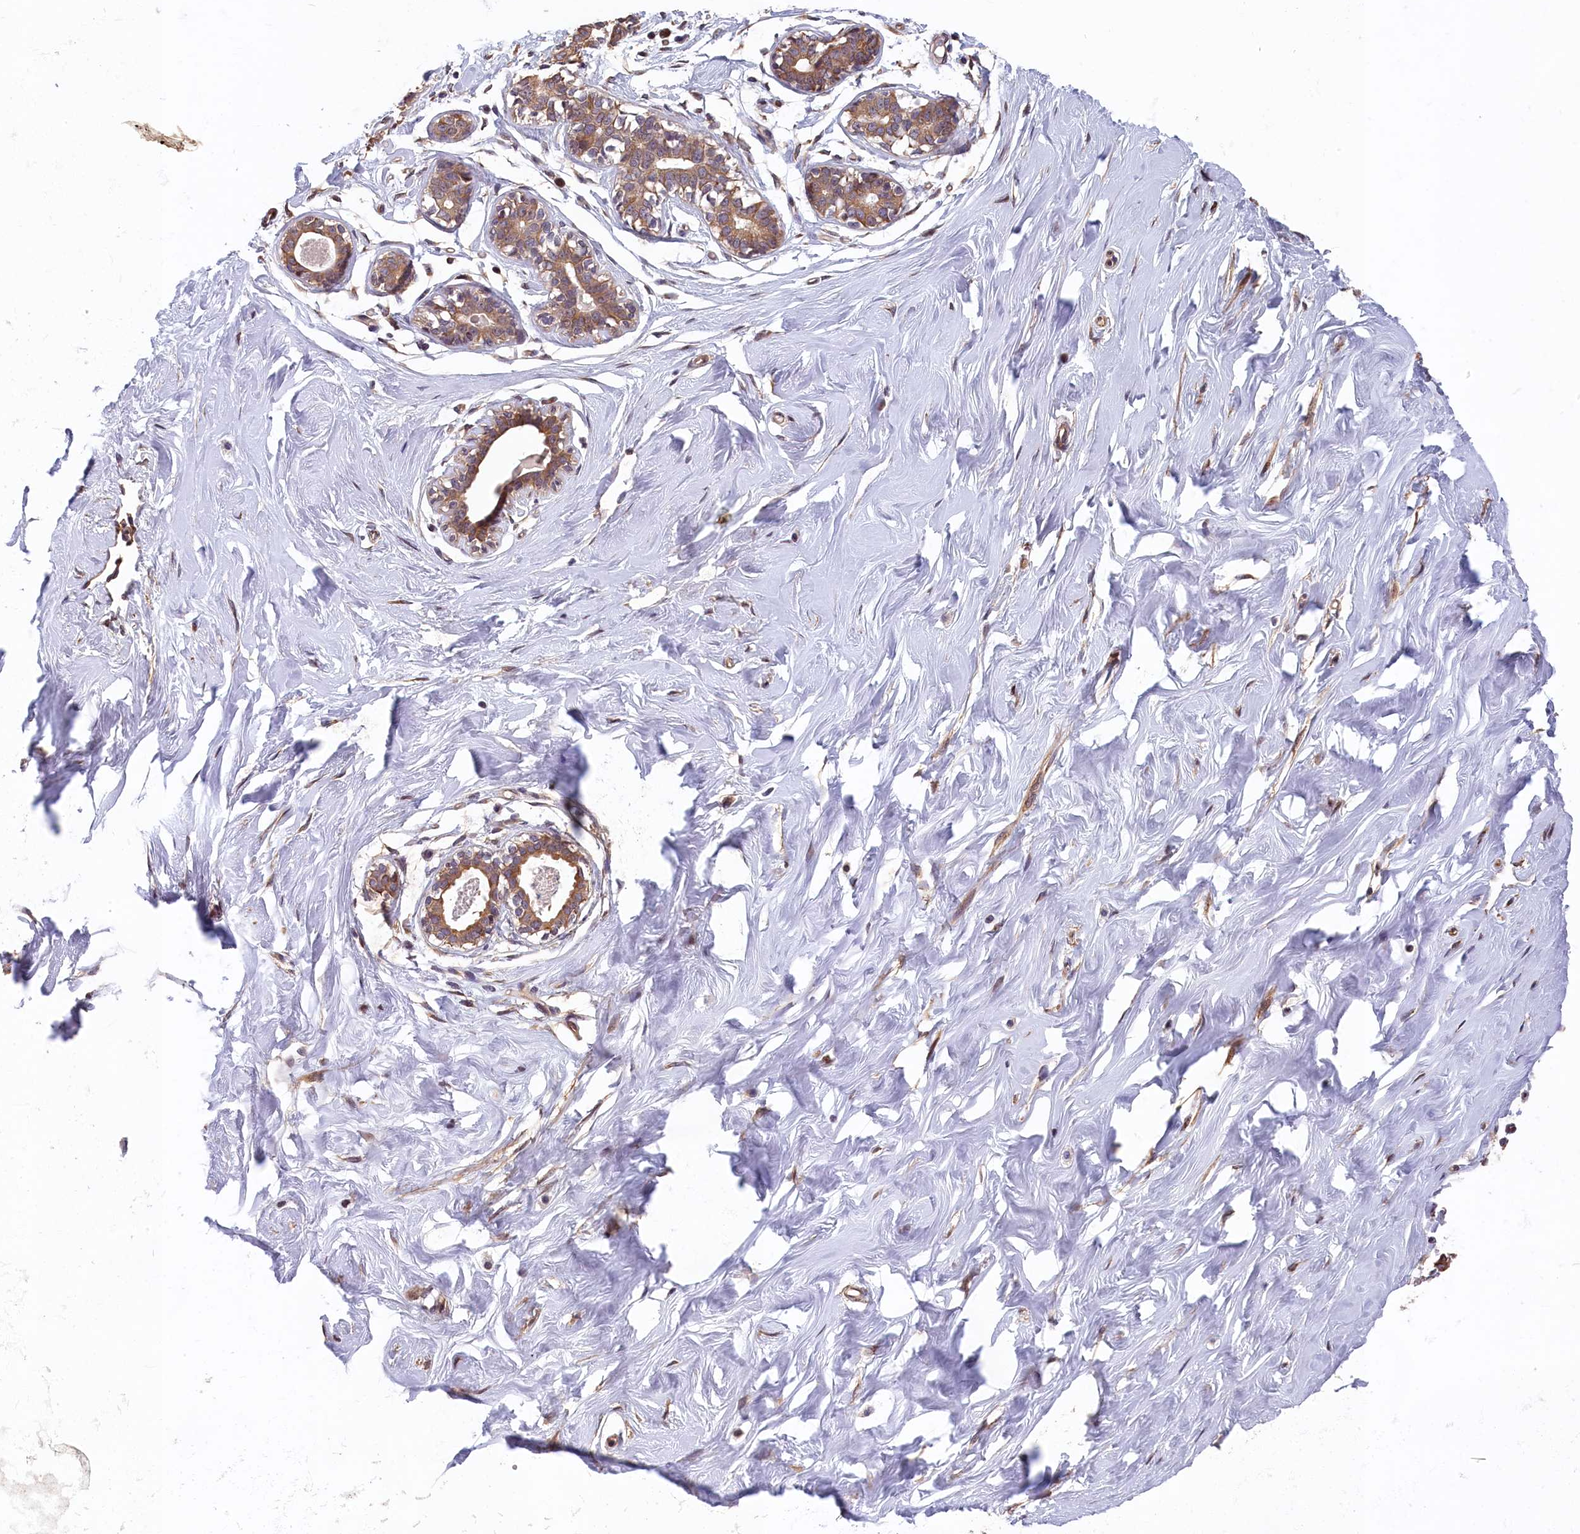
{"staining": {"intensity": "negative", "quantity": "none", "location": "none"}, "tissue": "breast", "cell_type": "Adipocytes", "image_type": "normal", "snomed": [{"axis": "morphology", "description": "Normal tissue, NOS"}, {"axis": "morphology", "description": "Adenoma, NOS"}, {"axis": "topography", "description": "Breast"}], "caption": "Human breast stained for a protein using IHC reveals no staining in adipocytes.", "gene": "TMEM116", "patient": {"sex": "female", "age": 23}}